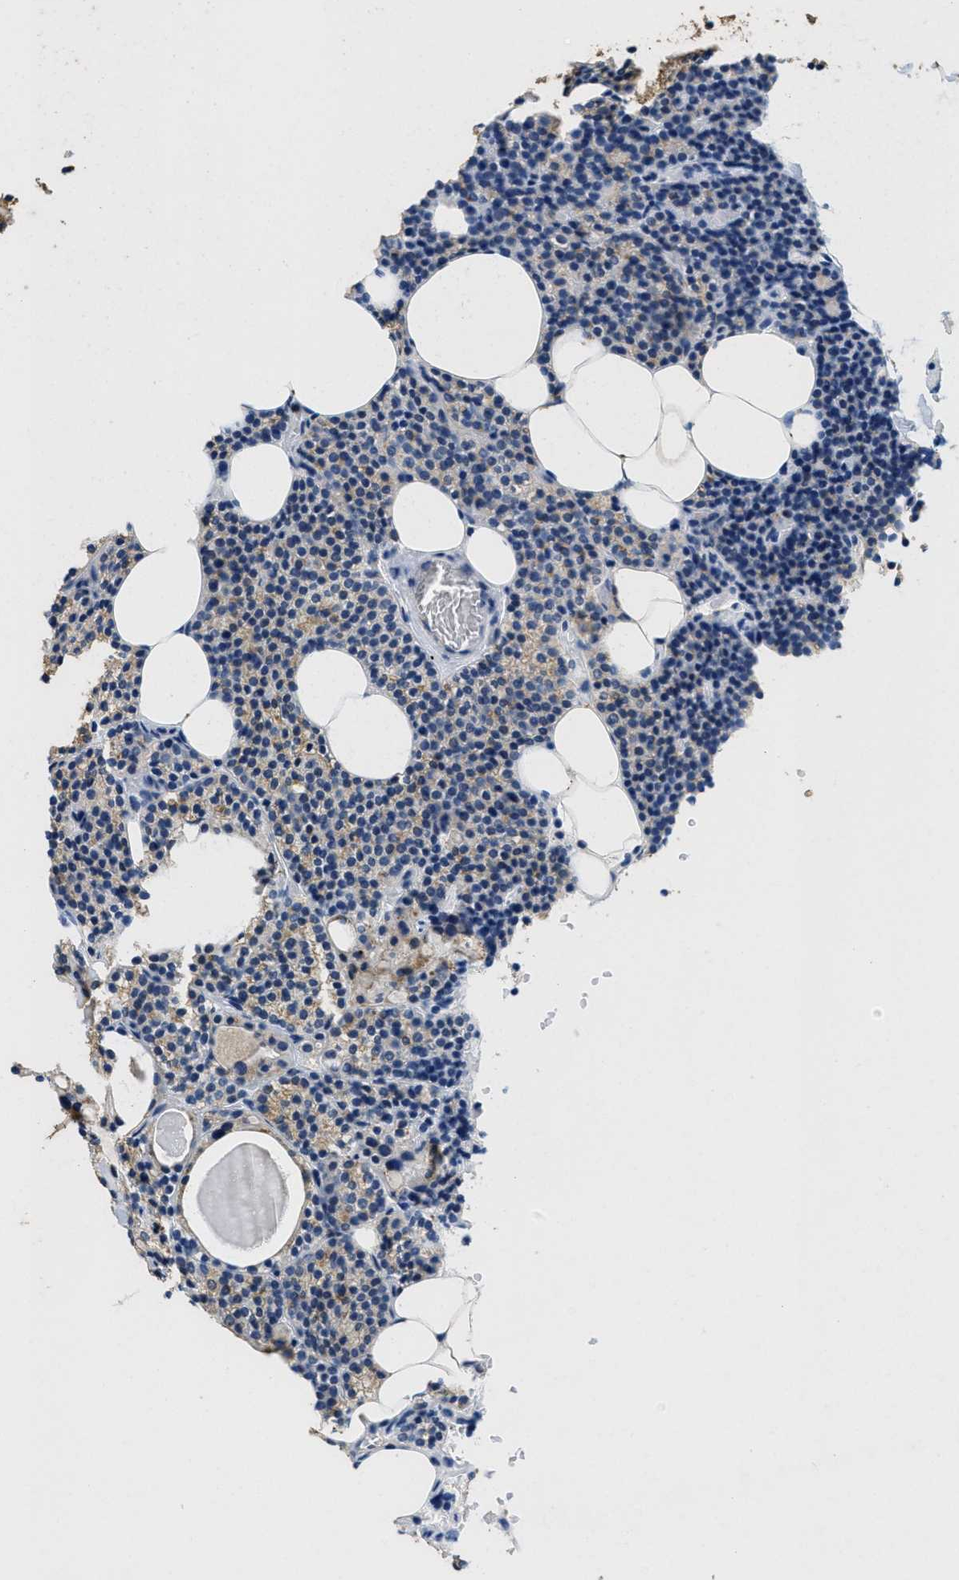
{"staining": {"intensity": "weak", "quantity": "25%-75%", "location": "cytoplasmic/membranous"}, "tissue": "parathyroid gland", "cell_type": "Glandular cells", "image_type": "normal", "snomed": [{"axis": "morphology", "description": "Normal tissue, NOS"}, {"axis": "morphology", "description": "Adenoma, NOS"}, {"axis": "topography", "description": "Parathyroid gland"}], "caption": "Parathyroid gland stained for a protein (brown) exhibits weak cytoplasmic/membranous positive positivity in approximately 25%-75% of glandular cells.", "gene": "BMPR2", "patient": {"sex": "female", "age": 54}}